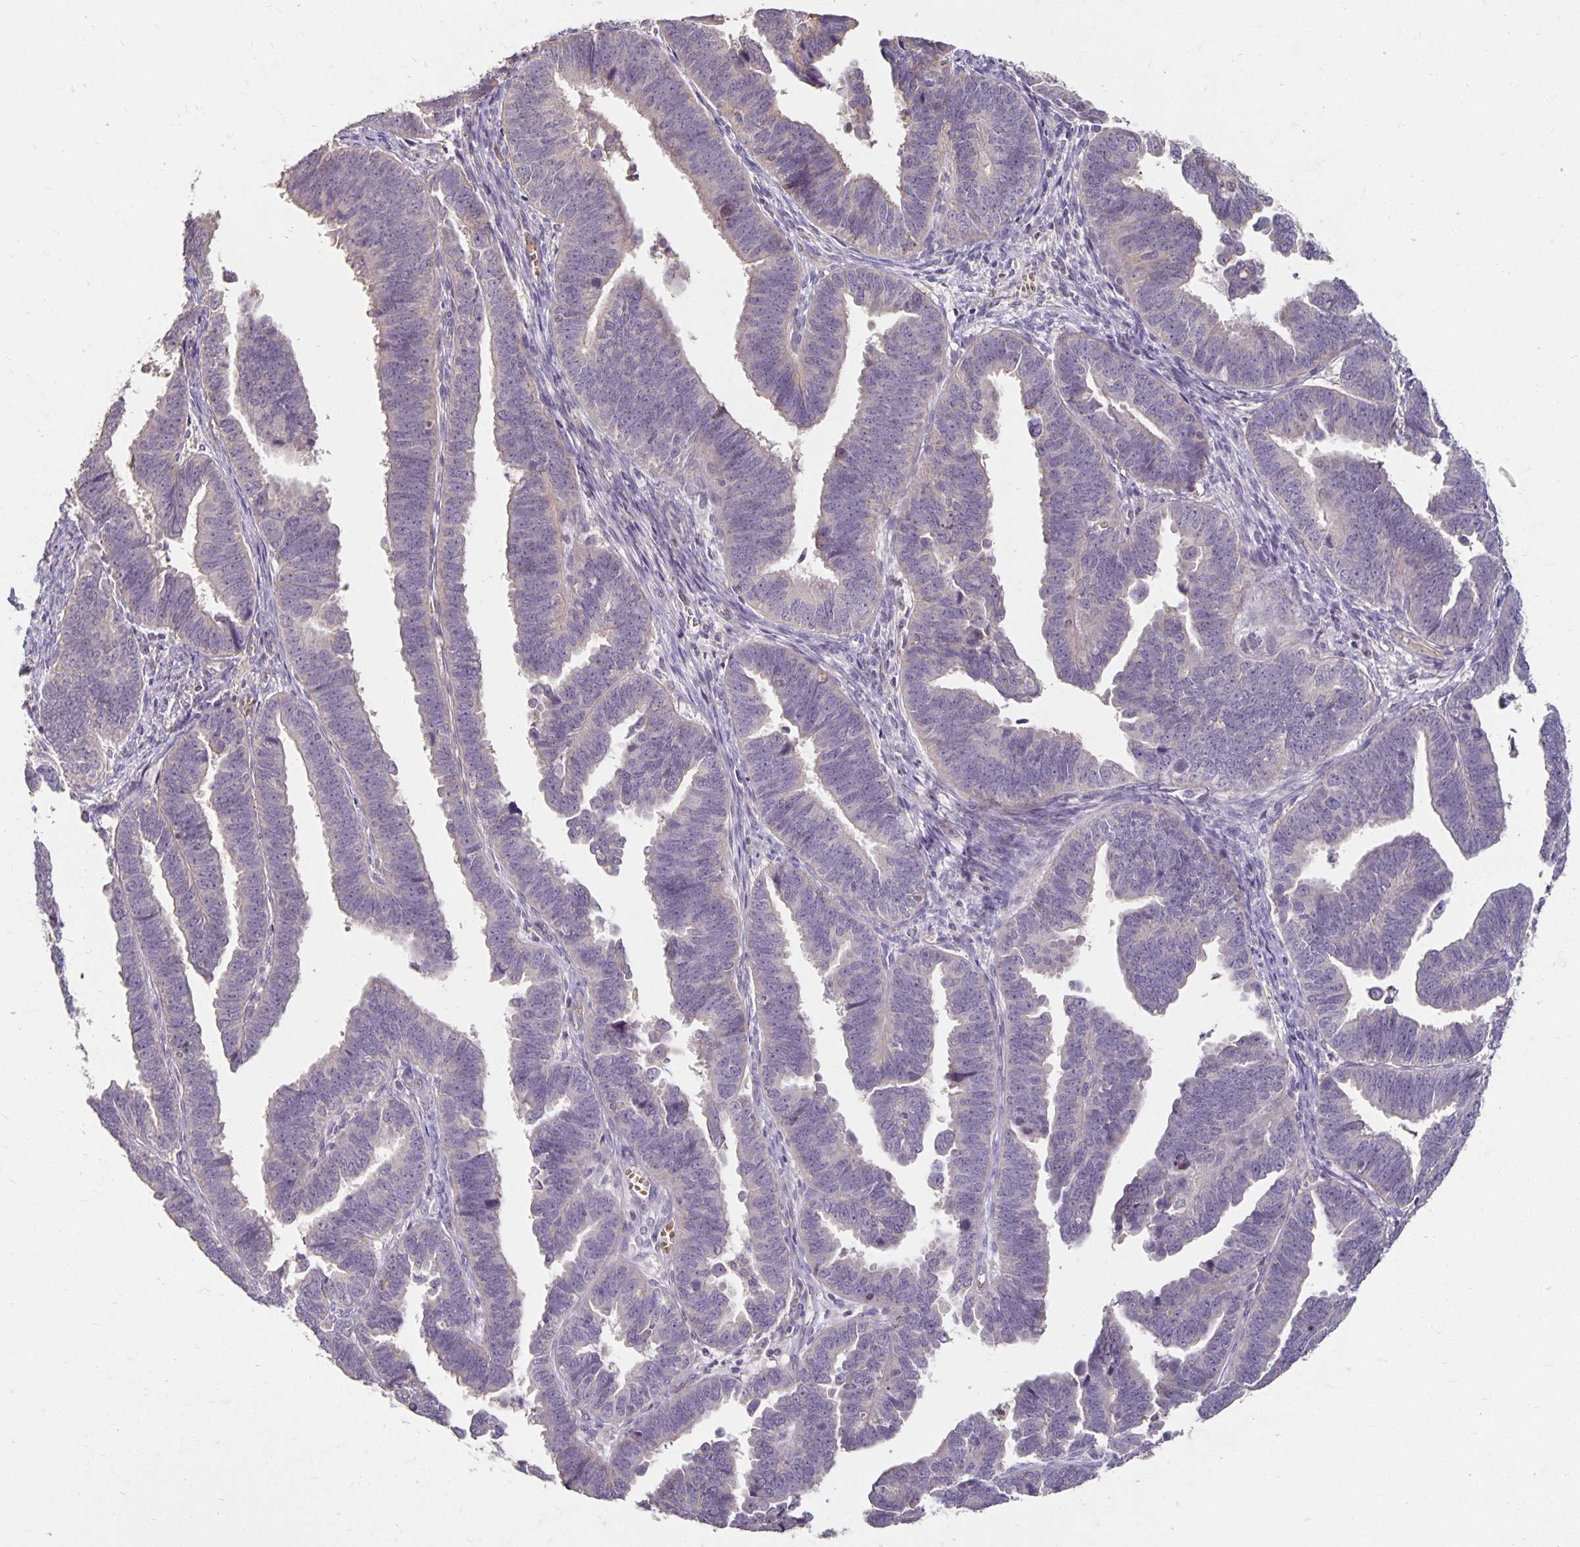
{"staining": {"intensity": "negative", "quantity": "none", "location": "none"}, "tissue": "endometrial cancer", "cell_type": "Tumor cells", "image_type": "cancer", "snomed": [{"axis": "morphology", "description": "Adenocarcinoma, NOS"}, {"axis": "topography", "description": "Endometrium"}], "caption": "High magnification brightfield microscopy of endometrial adenocarcinoma stained with DAB (3,3'-diaminobenzidine) (brown) and counterstained with hematoxylin (blue): tumor cells show no significant staining.", "gene": "CST6", "patient": {"sex": "female", "age": 75}}